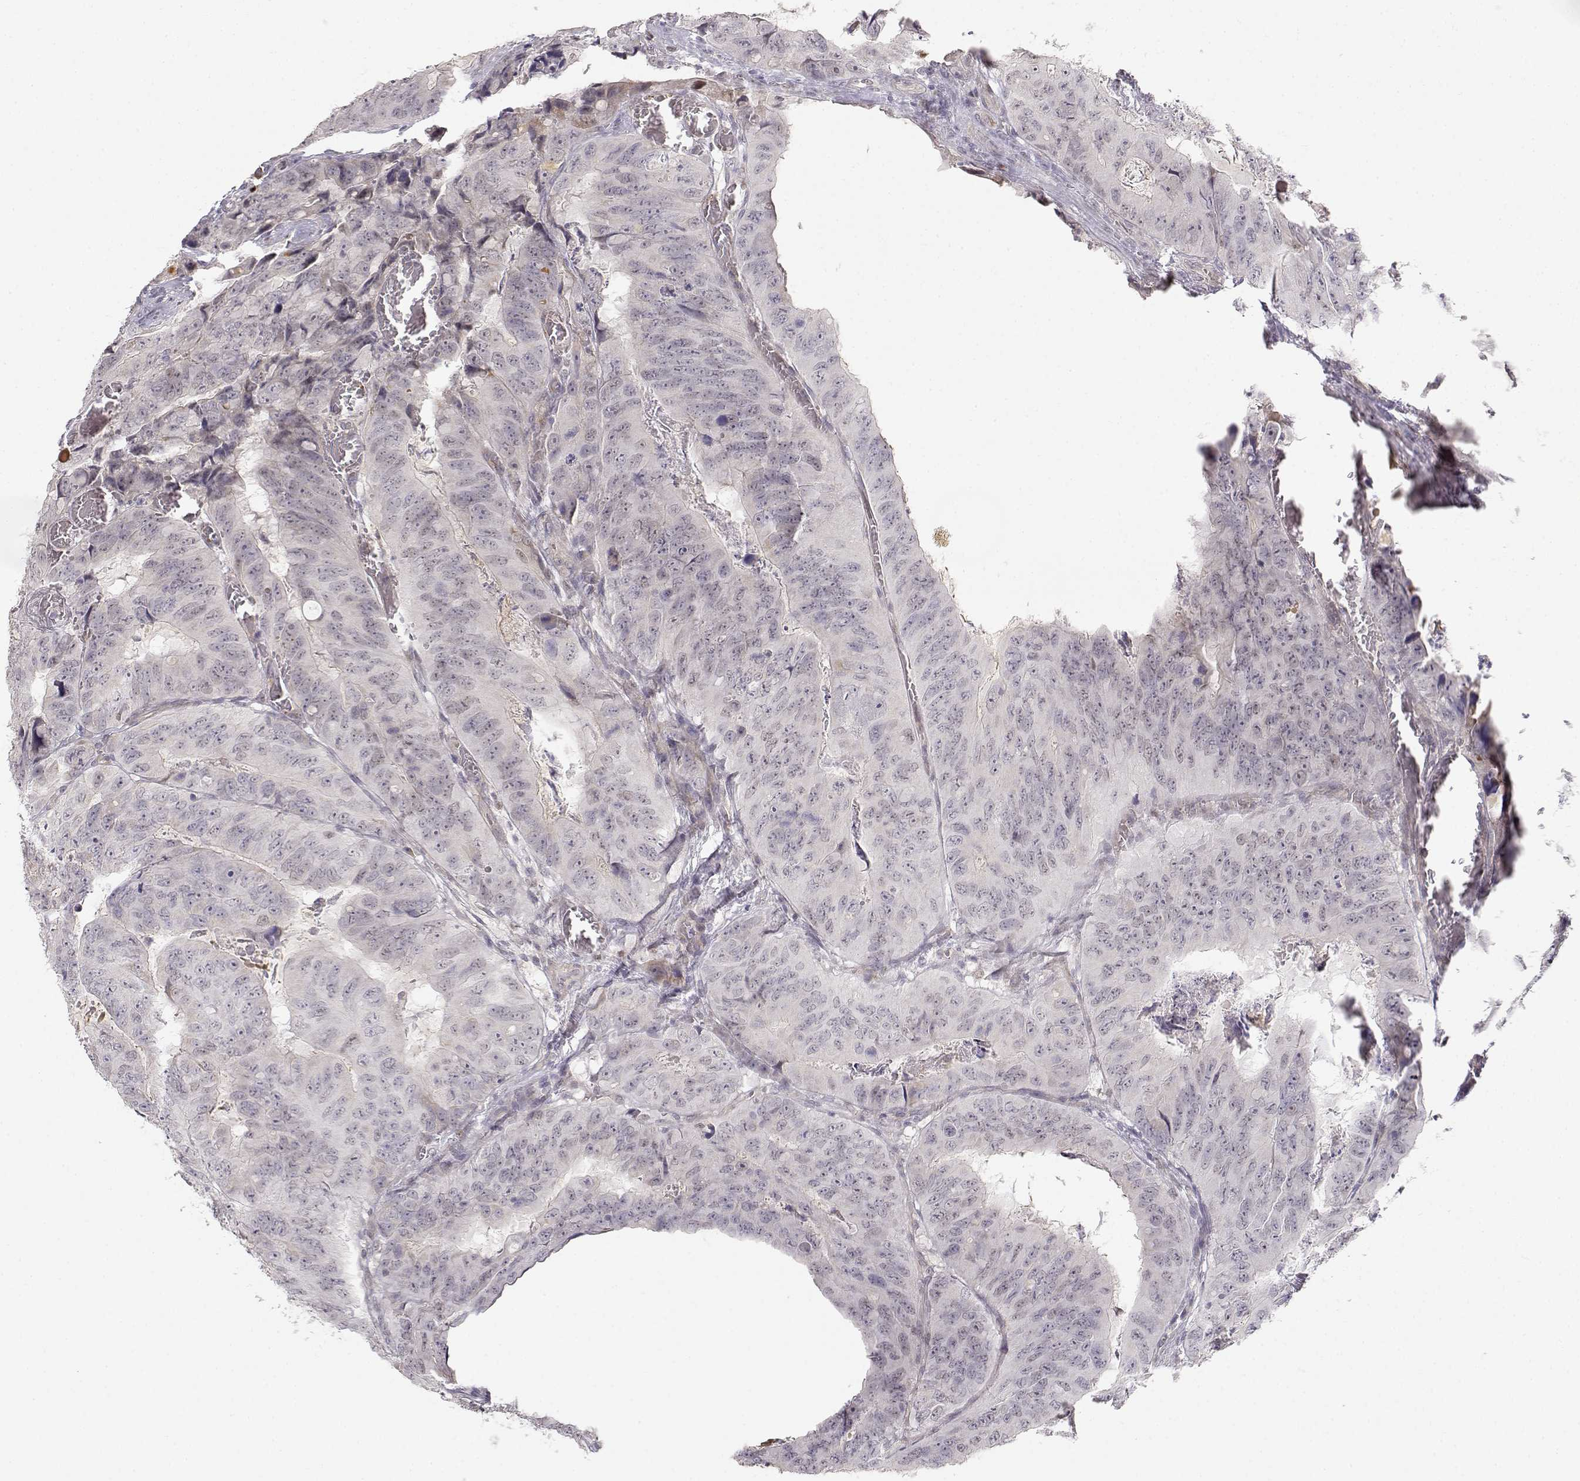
{"staining": {"intensity": "negative", "quantity": "none", "location": "none"}, "tissue": "colorectal cancer", "cell_type": "Tumor cells", "image_type": "cancer", "snomed": [{"axis": "morphology", "description": "Adenocarcinoma, NOS"}, {"axis": "topography", "description": "Colon"}], "caption": "Immunohistochemistry (IHC) histopathology image of adenocarcinoma (colorectal) stained for a protein (brown), which exhibits no expression in tumor cells.", "gene": "EAF2", "patient": {"sex": "male", "age": 79}}